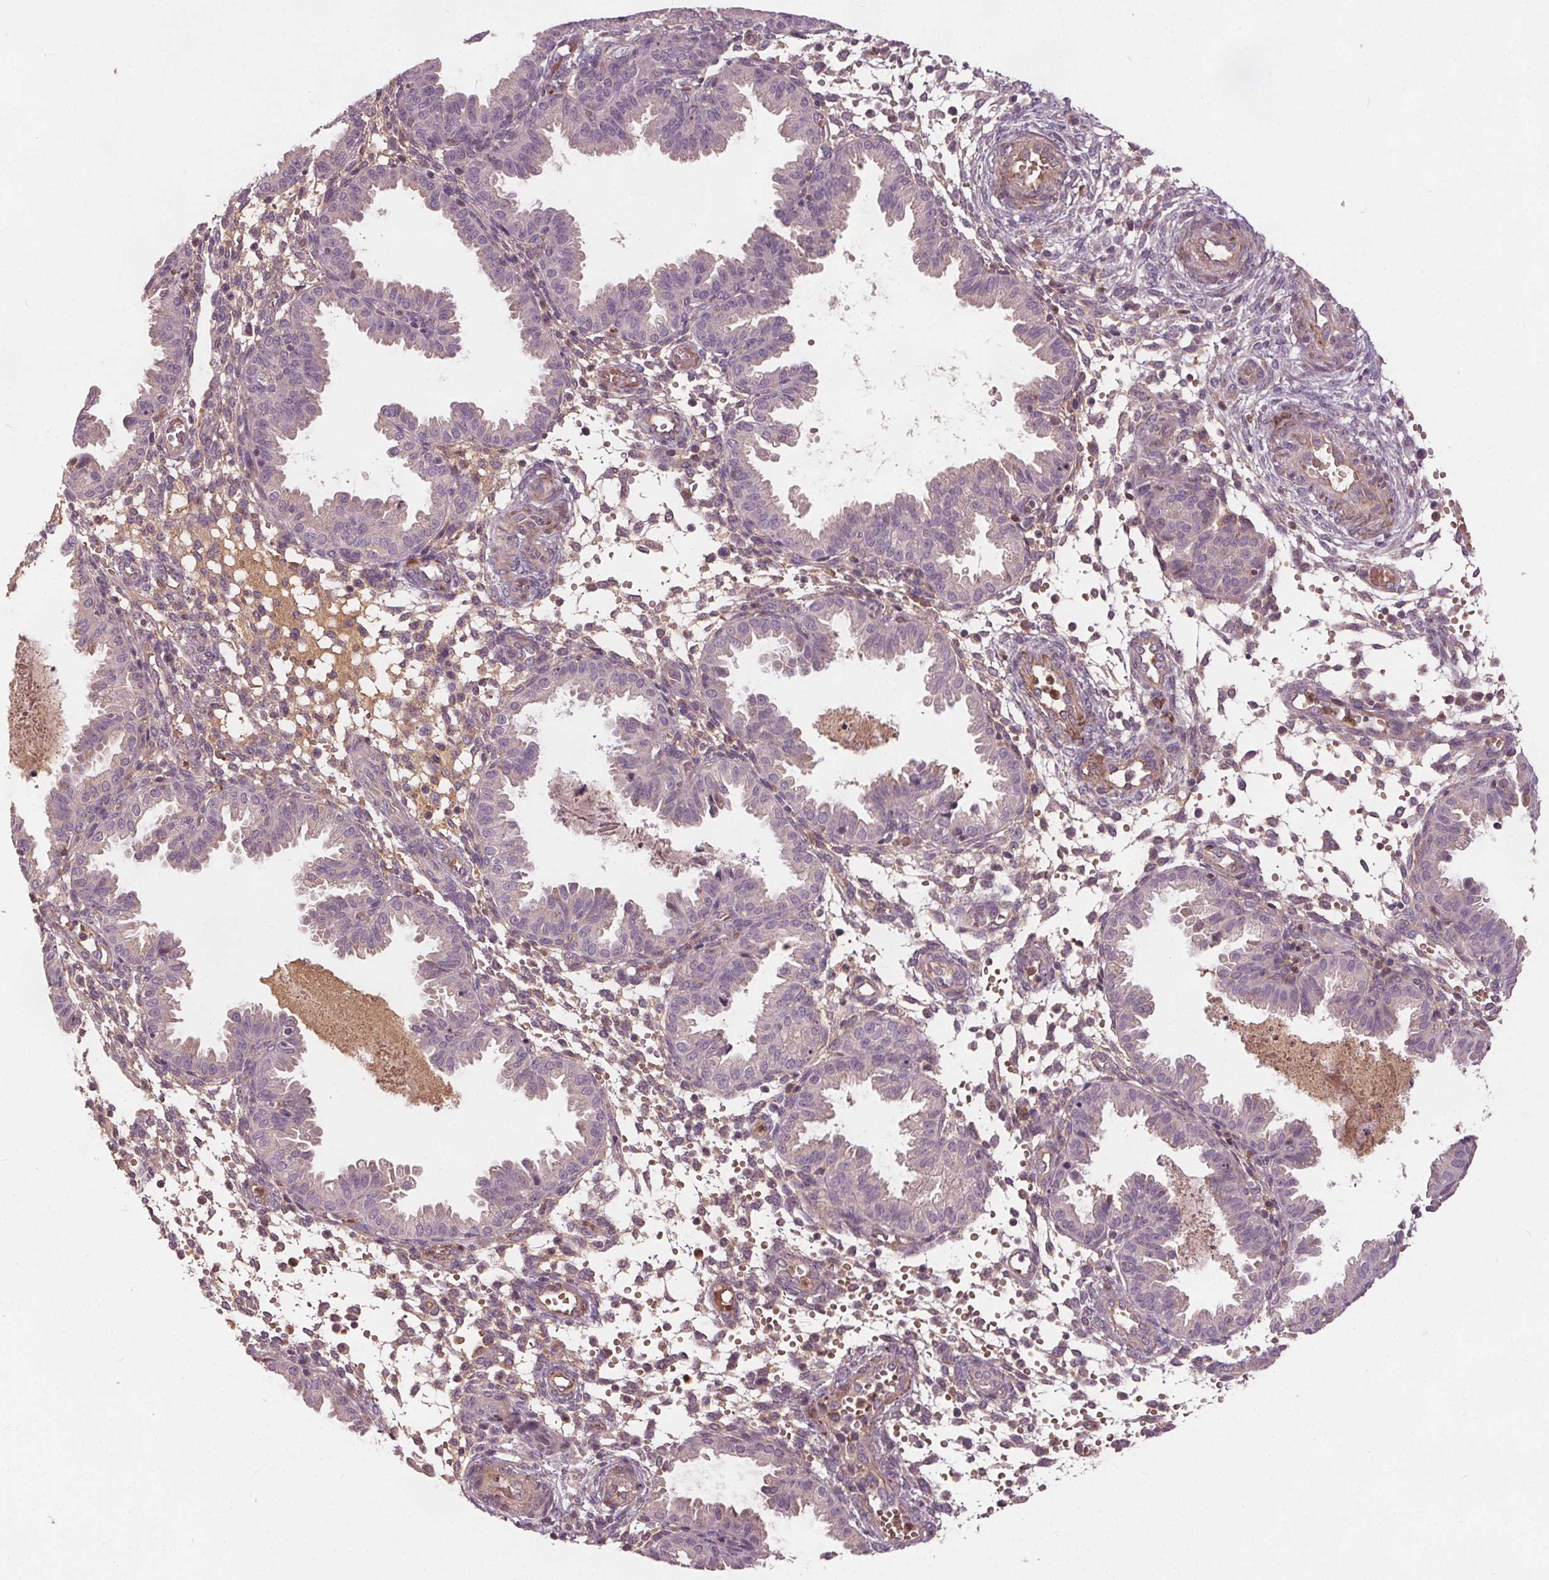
{"staining": {"intensity": "negative", "quantity": "none", "location": "none"}, "tissue": "endometrium", "cell_type": "Cells in endometrial stroma", "image_type": "normal", "snomed": [{"axis": "morphology", "description": "Normal tissue, NOS"}, {"axis": "topography", "description": "Endometrium"}], "caption": "DAB (3,3'-diaminobenzidine) immunohistochemical staining of benign human endometrium exhibits no significant staining in cells in endometrial stroma.", "gene": "PDGFD", "patient": {"sex": "female", "age": 33}}